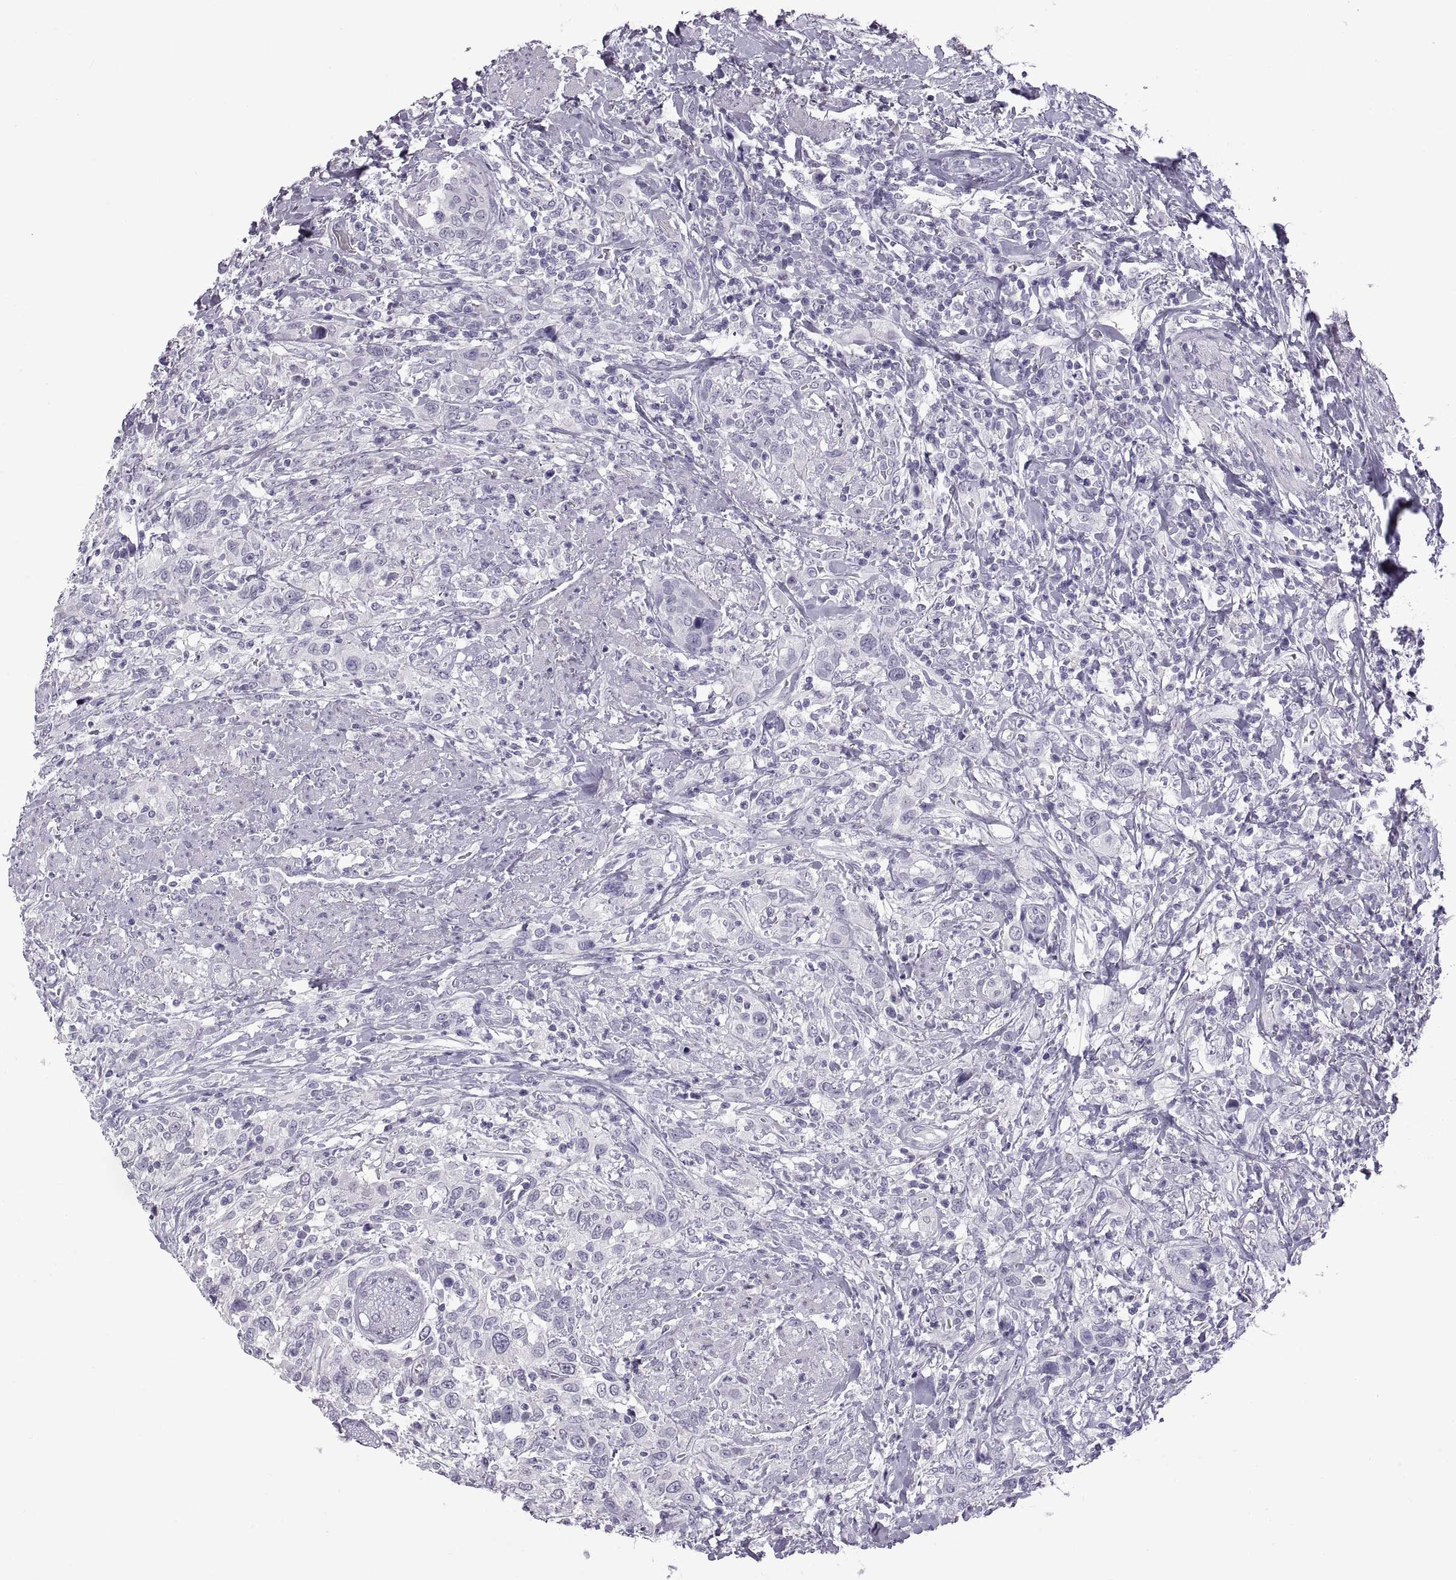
{"staining": {"intensity": "negative", "quantity": "none", "location": "none"}, "tissue": "urothelial cancer", "cell_type": "Tumor cells", "image_type": "cancer", "snomed": [{"axis": "morphology", "description": "Urothelial carcinoma, NOS"}, {"axis": "morphology", "description": "Urothelial carcinoma, High grade"}, {"axis": "topography", "description": "Urinary bladder"}], "caption": "A photomicrograph of high-grade urothelial carcinoma stained for a protein displays no brown staining in tumor cells.", "gene": "RDM1", "patient": {"sex": "female", "age": 64}}